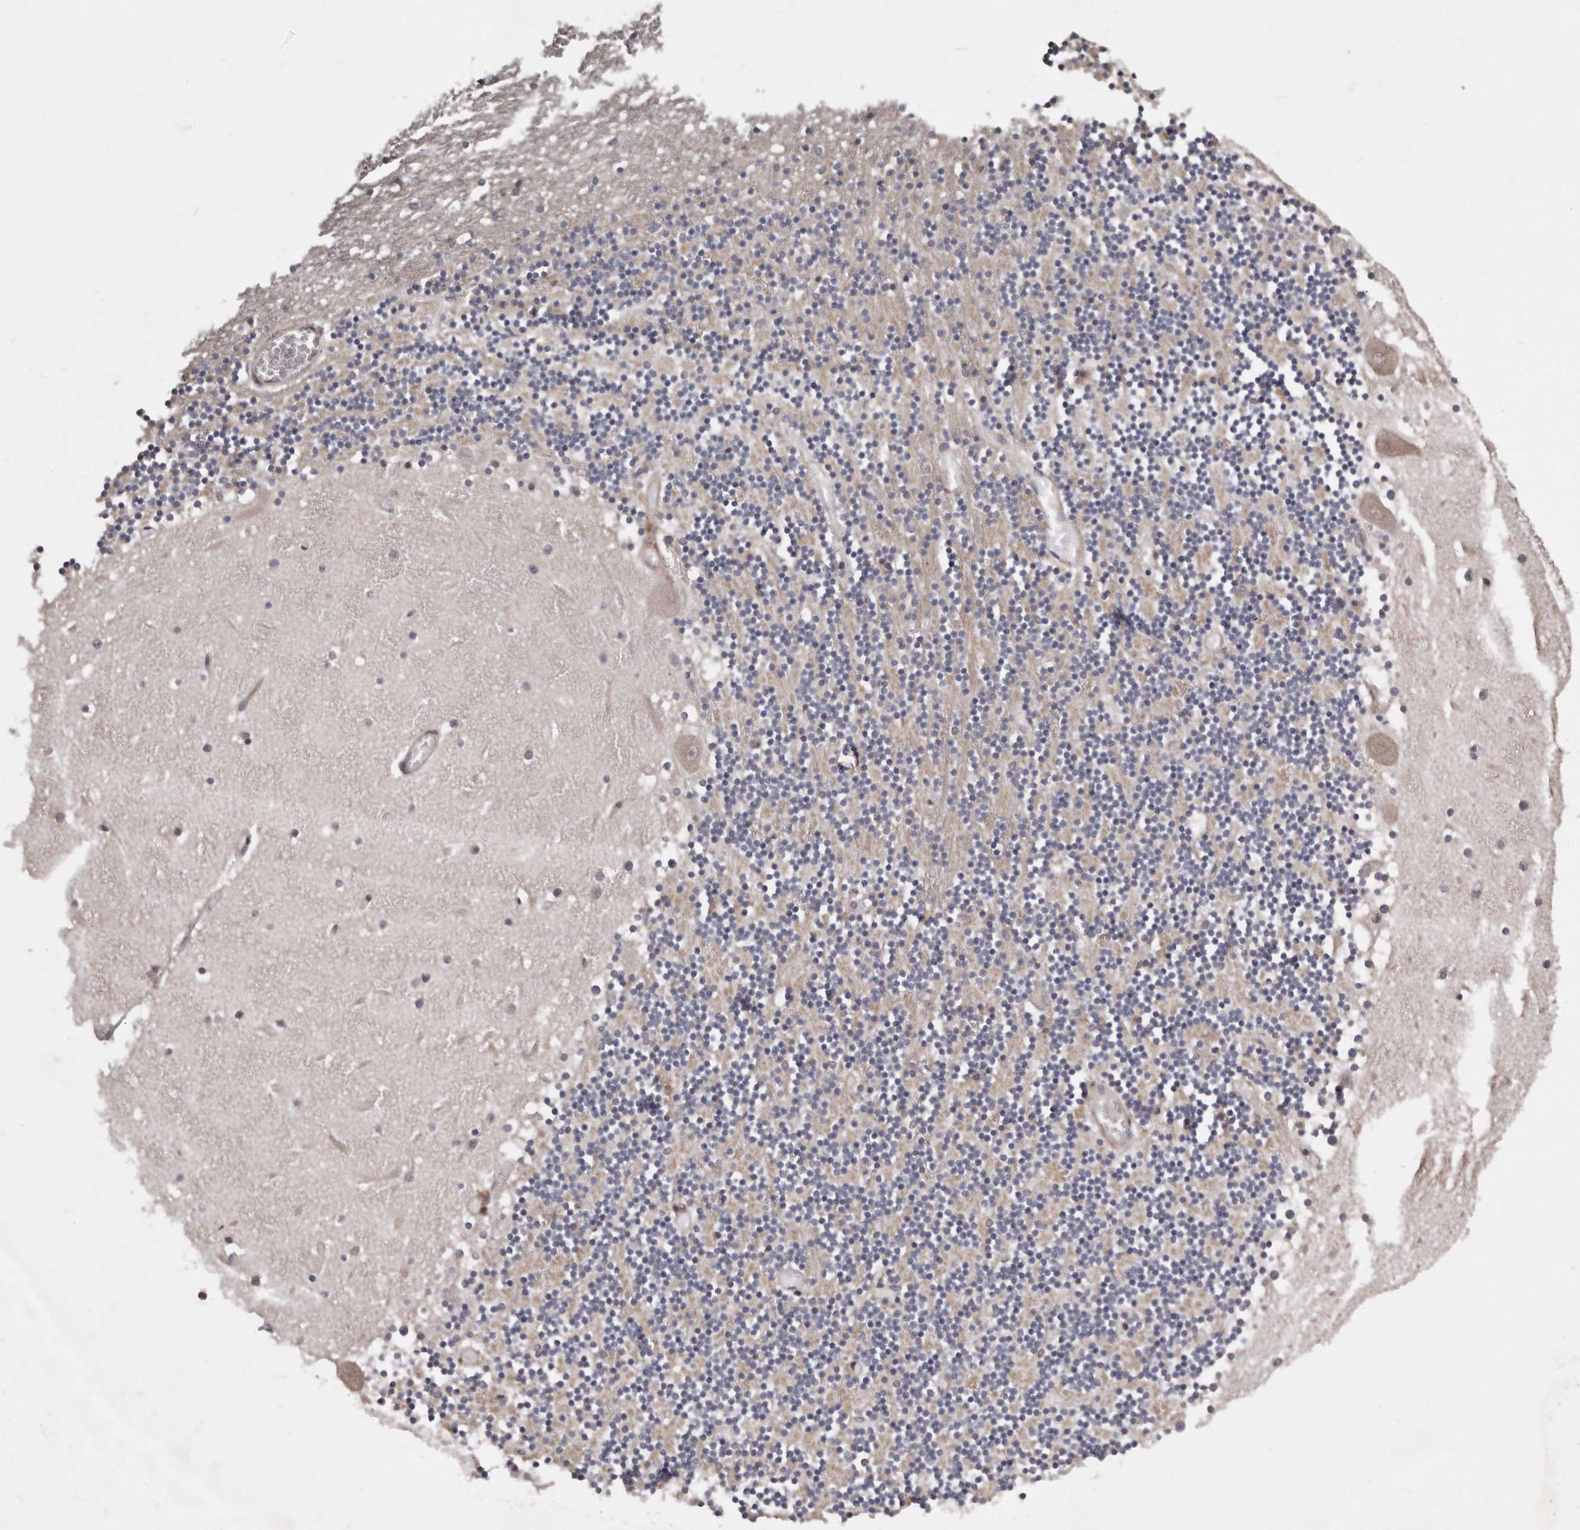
{"staining": {"intensity": "weak", "quantity": "<25%", "location": "cytoplasmic/membranous"}, "tissue": "cerebellum", "cell_type": "Cells in granular layer", "image_type": "normal", "snomed": [{"axis": "morphology", "description": "Normal tissue, NOS"}, {"axis": "topography", "description": "Cerebellum"}], "caption": "A high-resolution micrograph shows immunohistochemistry (IHC) staining of normal cerebellum, which shows no significant staining in cells in granular layer.", "gene": "ARMCX1", "patient": {"sex": "female", "age": 28}}